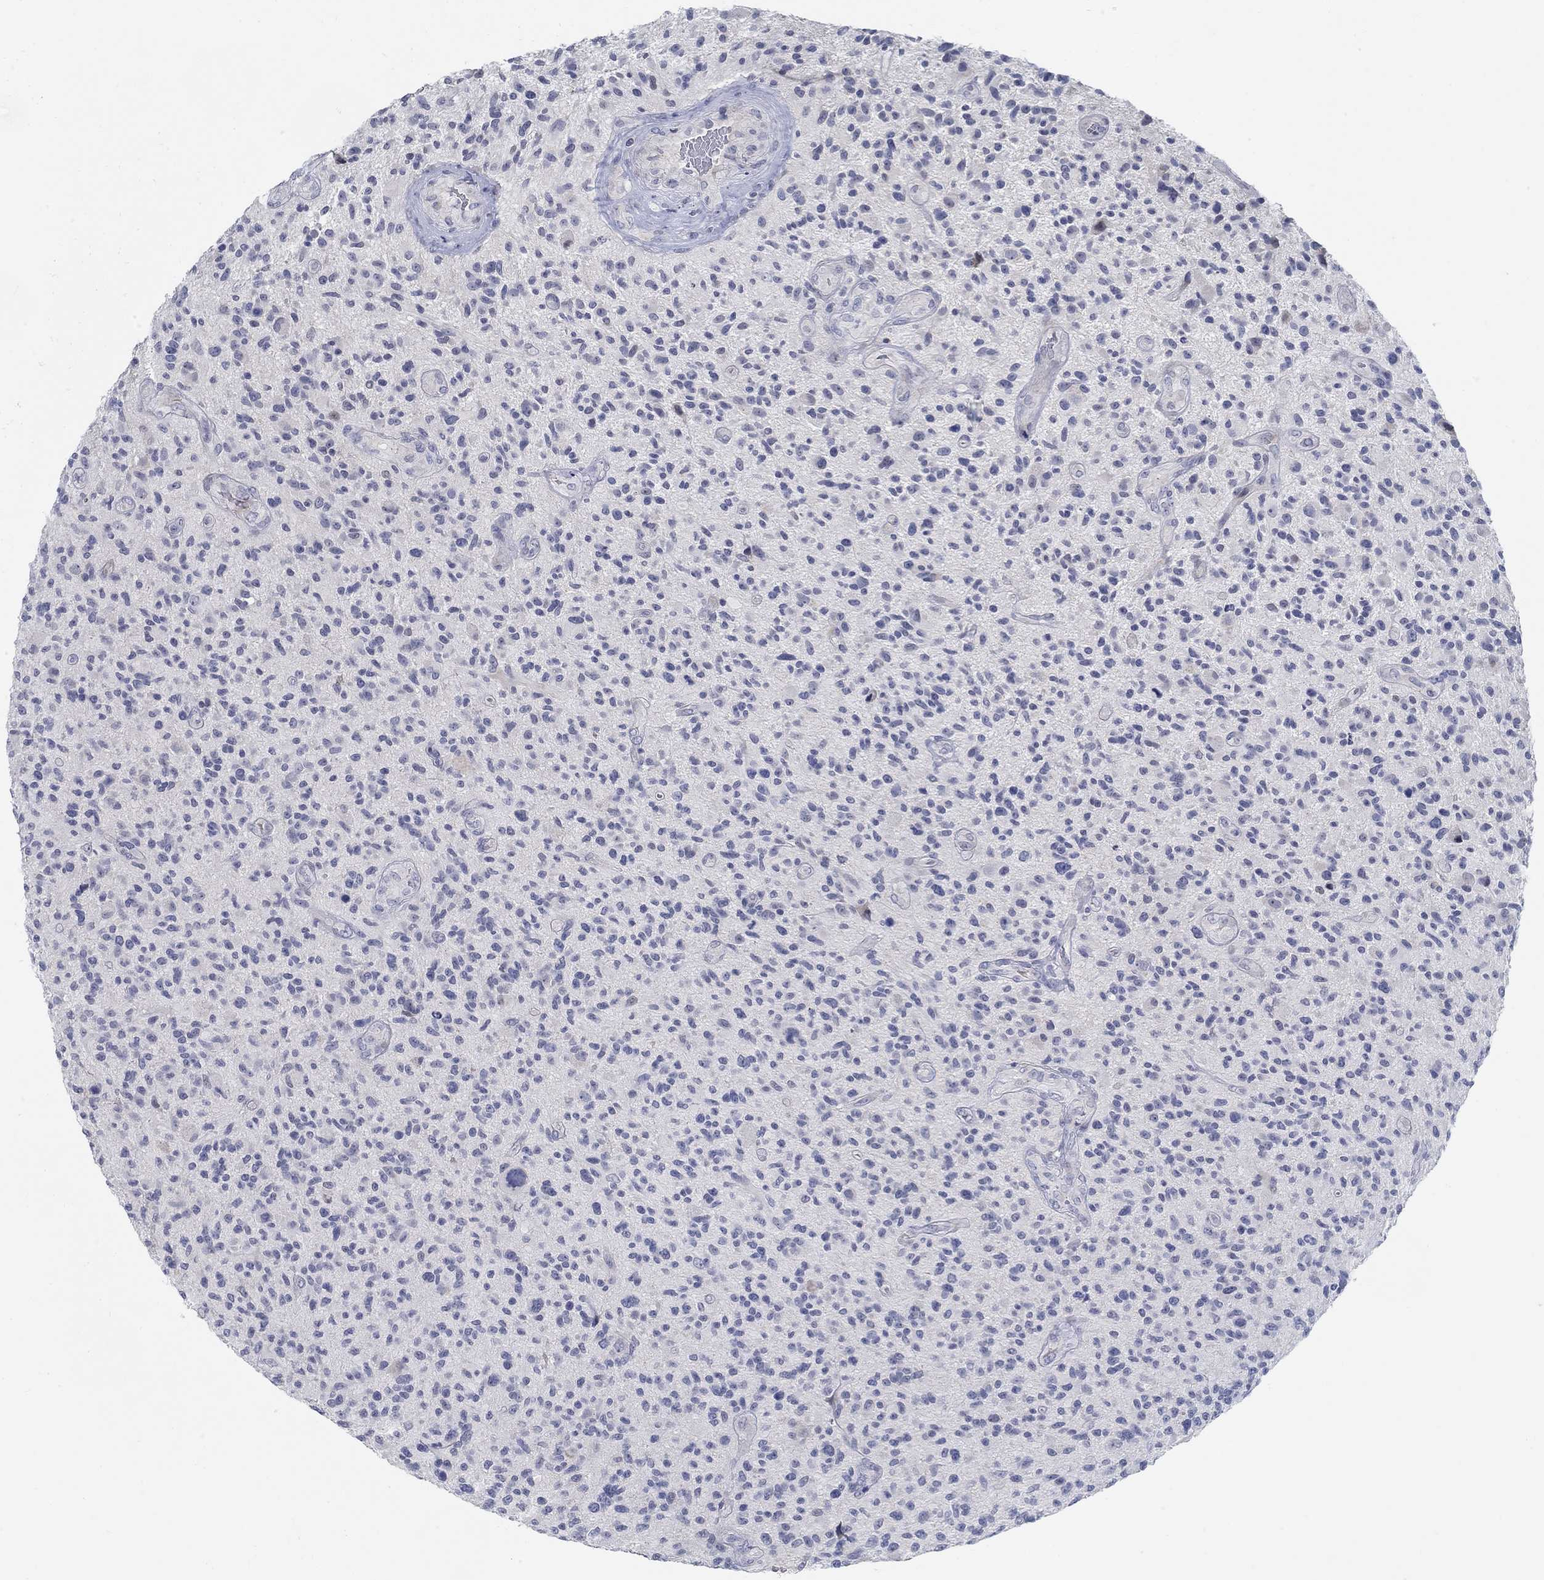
{"staining": {"intensity": "negative", "quantity": "none", "location": "none"}, "tissue": "glioma", "cell_type": "Tumor cells", "image_type": "cancer", "snomed": [{"axis": "morphology", "description": "Glioma, malignant, High grade"}, {"axis": "topography", "description": "Brain"}], "caption": "A photomicrograph of high-grade glioma (malignant) stained for a protein reveals no brown staining in tumor cells.", "gene": "ANO7", "patient": {"sex": "male", "age": 47}}